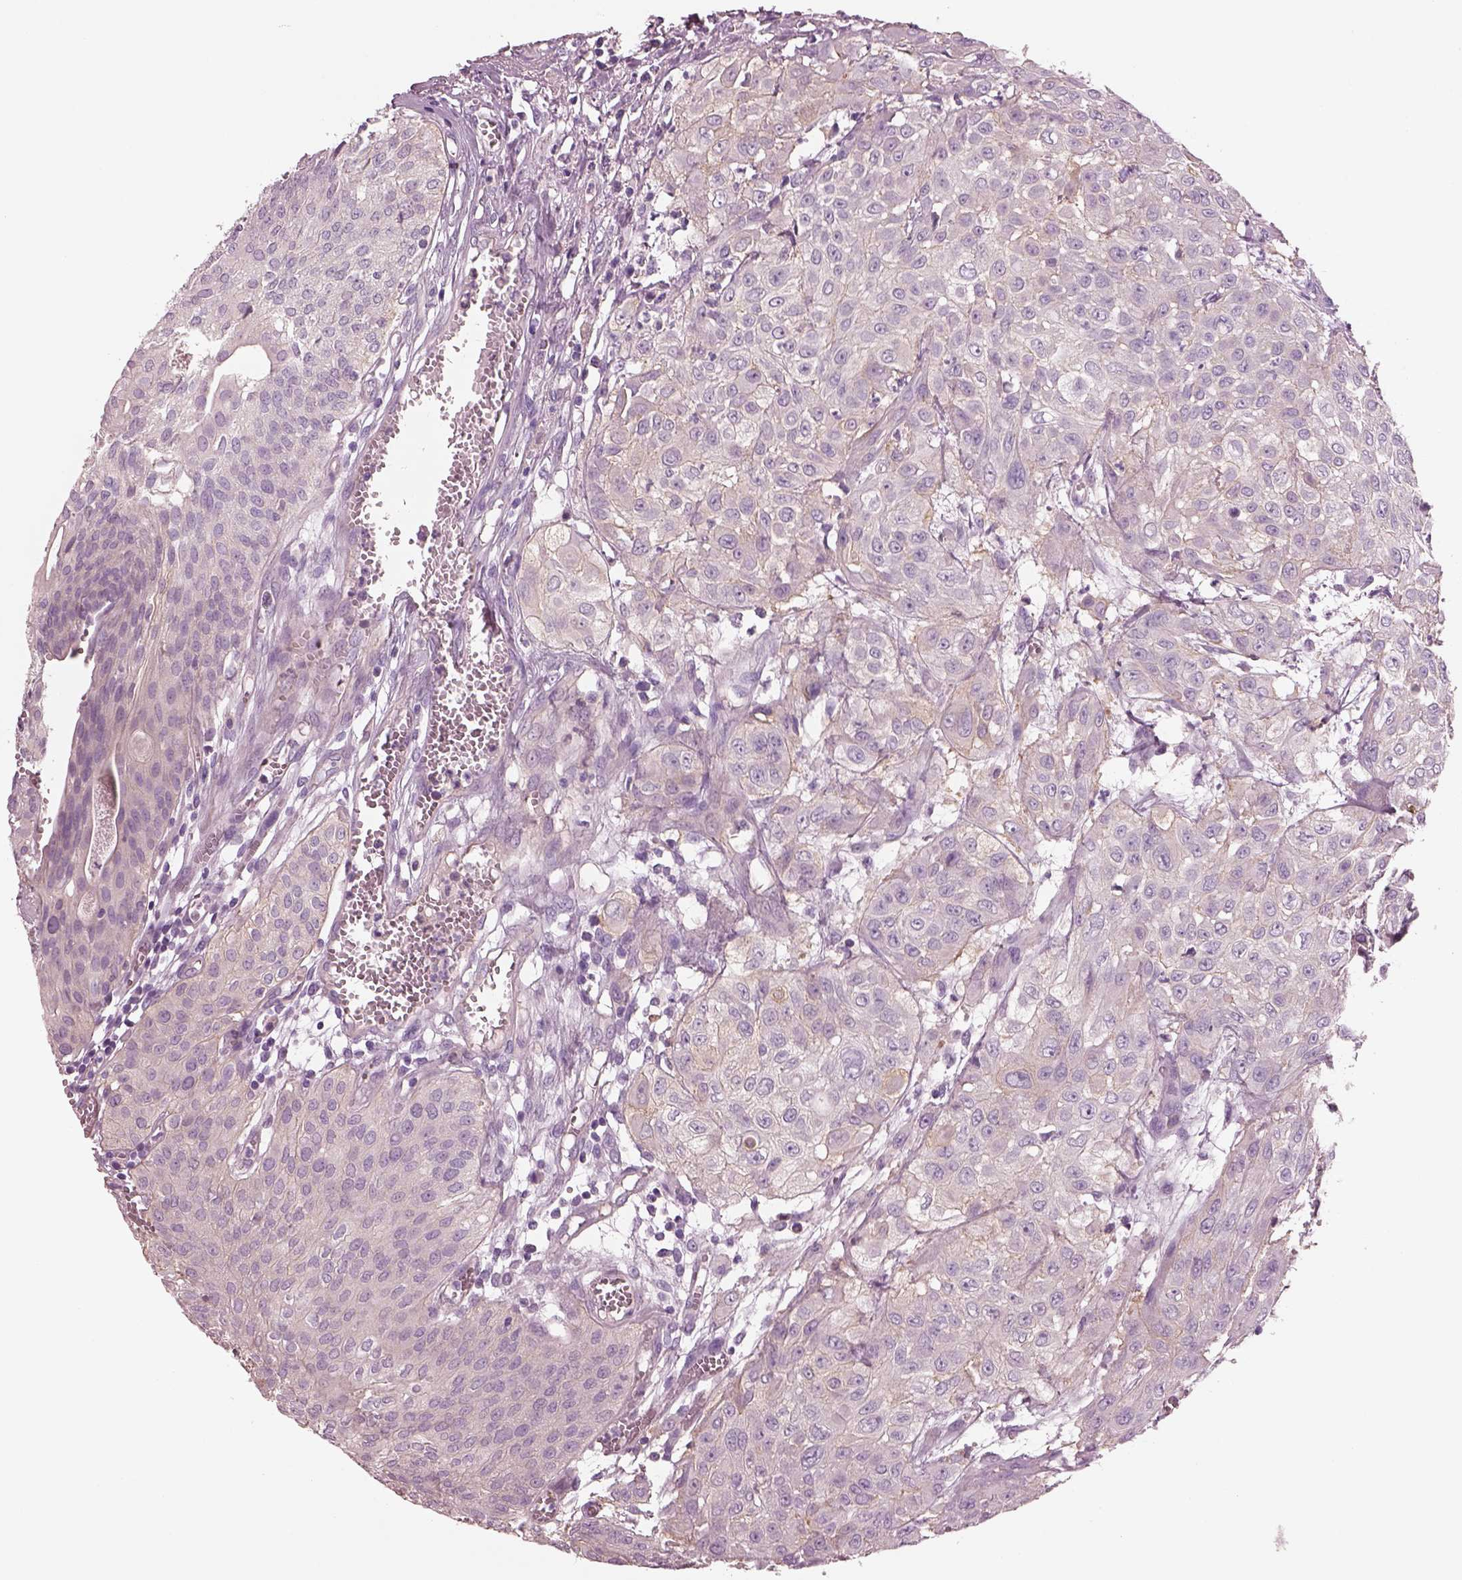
{"staining": {"intensity": "negative", "quantity": "none", "location": "none"}, "tissue": "urothelial cancer", "cell_type": "Tumor cells", "image_type": "cancer", "snomed": [{"axis": "morphology", "description": "Urothelial carcinoma, High grade"}, {"axis": "topography", "description": "Urinary bladder"}], "caption": "Immunohistochemistry (IHC) micrograph of human high-grade urothelial carcinoma stained for a protein (brown), which displays no staining in tumor cells.", "gene": "IGLL1", "patient": {"sex": "male", "age": 57}}